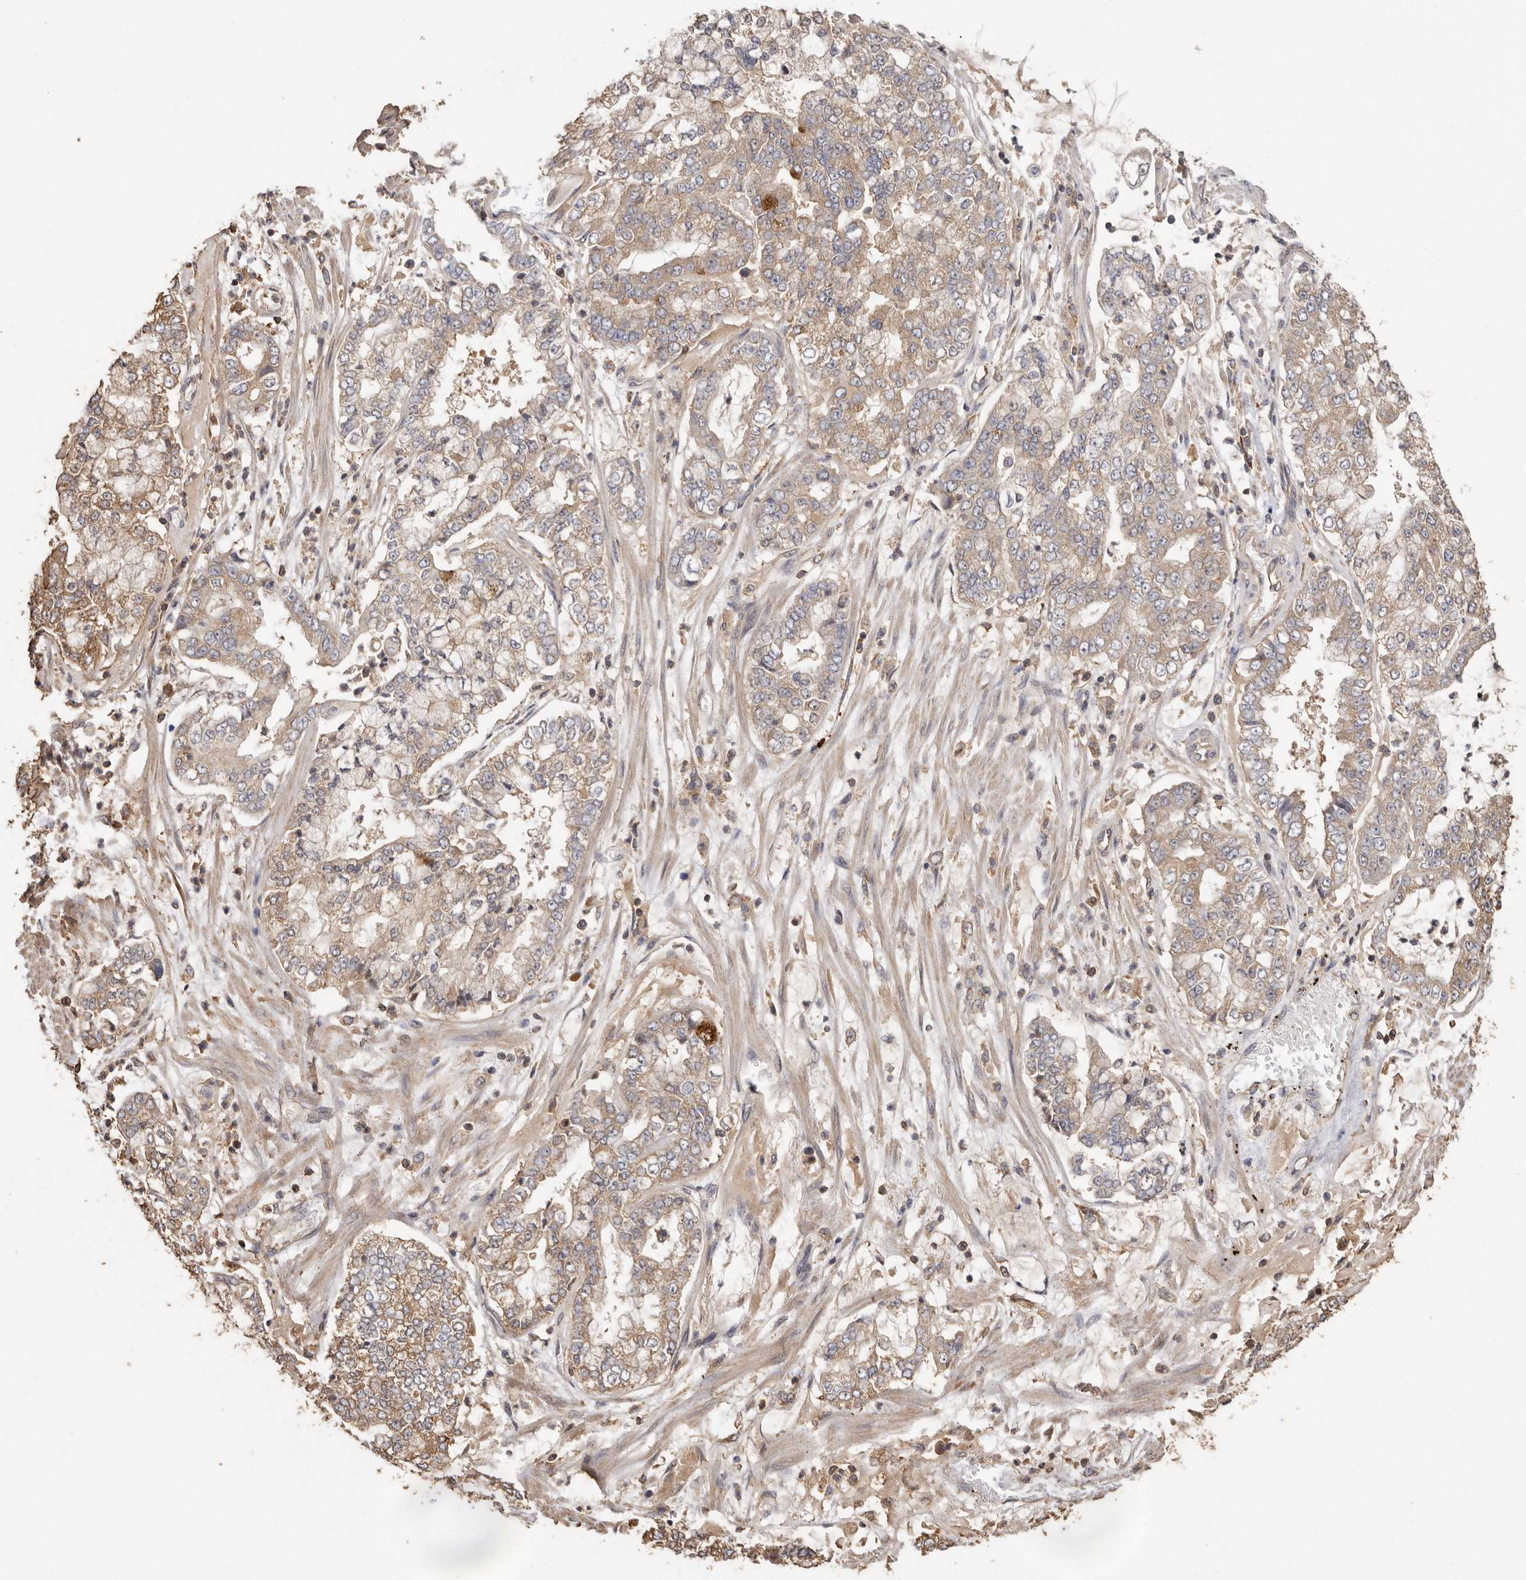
{"staining": {"intensity": "weak", "quantity": ">75%", "location": "cytoplasmic/membranous"}, "tissue": "stomach cancer", "cell_type": "Tumor cells", "image_type": "cancer", "snomed": [{"axis": "morphology", "description": "Adenocarcinoma, NOS"}, {"axis": "topography", "description": "Stomach"}], "caption": "Immunohistochemistry (IHC) staining of stomach adenocarcinoma, which exhibits low levels of weak cytoplasmic/membranous positivity in approximately >75% of tumor cells indicating weak cytoplasmic/membranous protein expression. The staining was performed using DAB (3,3'-diaminobenzidine) (brown) for protein detection and nuclei were counterstained in hematoxylin (blue).", "gene": "RWDD1", "patient": {"sex": "male", "age": 76}}